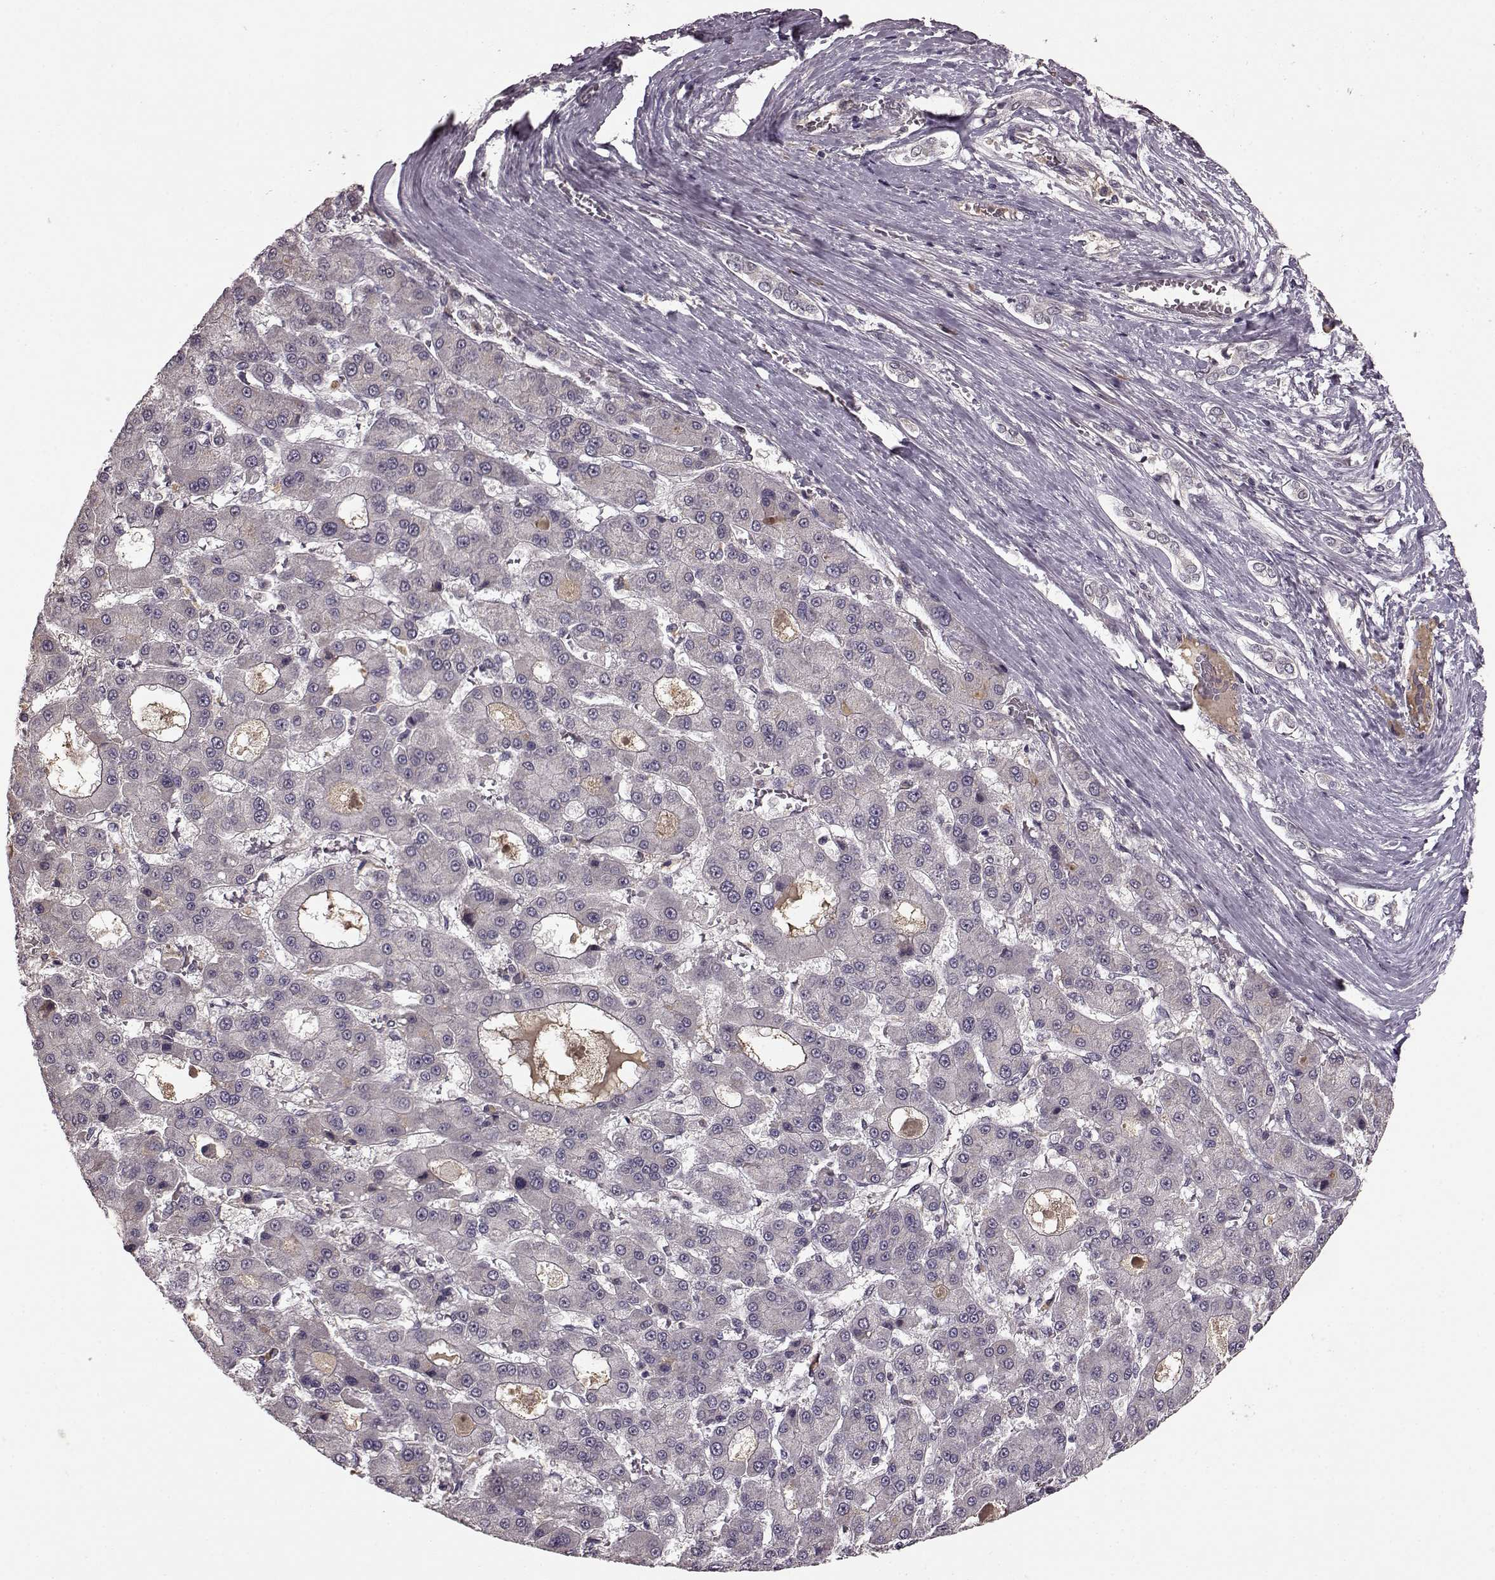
{"staining": {"intensity": "negative", "quantity": "none", "location": "none"}, "tissue": "liver cancer", "cell_type": "Tumor cells", "image_type": "cancer", "snomed": [{"axis": "morphology", "description": "Carcinoma, Hepatocellular, NOS"}, {"axis": "topography", "description": "Liver"}], "caption": "This is an immunohistochemistry (IHC) micrograph of hepatocellular carcinoma (liver). There is no expression in tumor cells.", "gene": "NRL", "patient": {"sex": "male", "age": 70}}